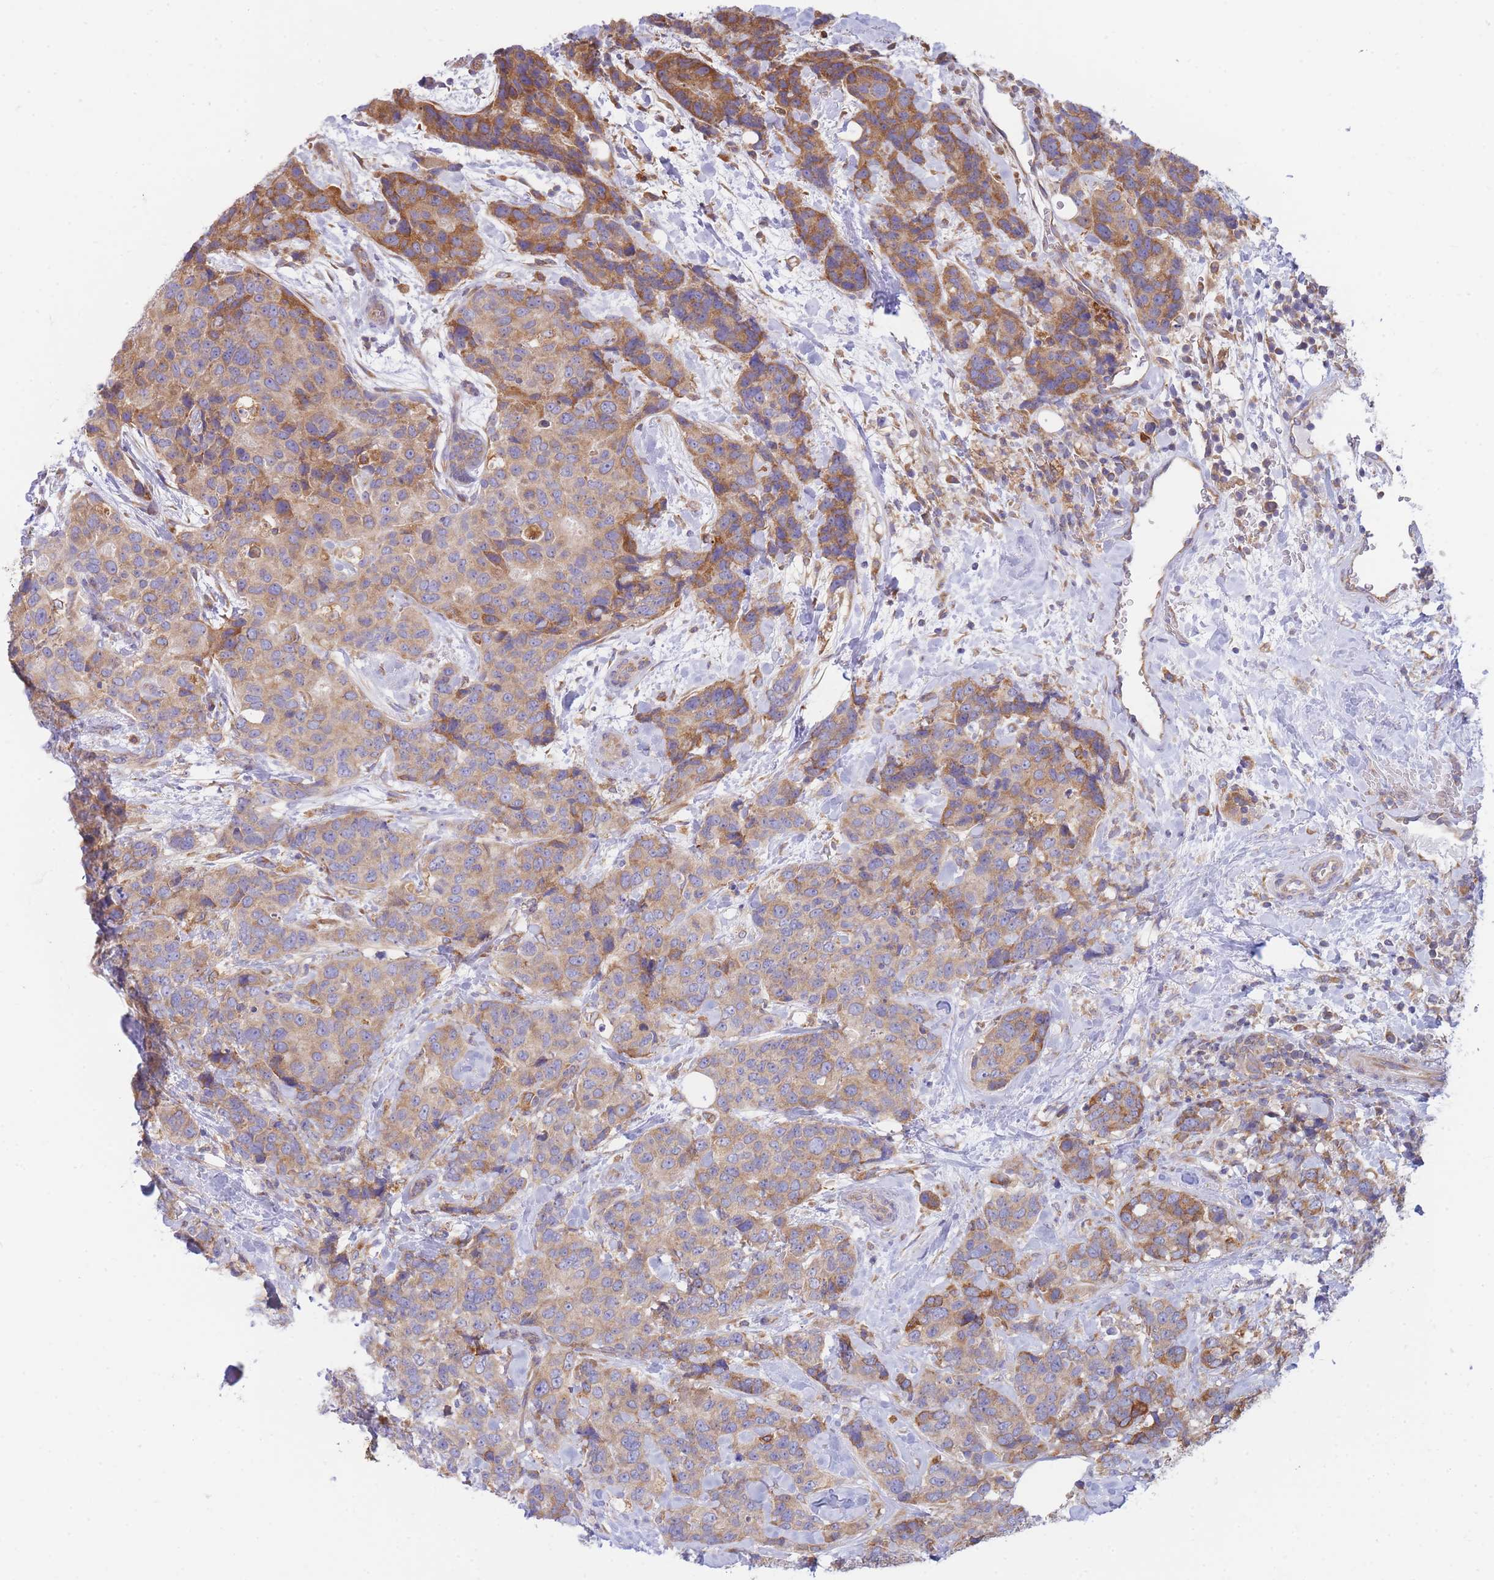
{"staining": {"intensity": "strong", "quantity": "25%-75%", "location": "cytoplasmic/membranous"}, "tissue": "breast cancer", "cell_type": "Tumor cells", "image_type": "cancer", "snomed": [{"axis": "morphology", "description": "Lobular carcinoma"}, {"axis": "topography", "description": "Breast"}], "caption": "Breast lobular carcinoma was stained to show a protein in brown. There is high levels of strong cytoplasmic/membranous positivity in about 25%-75% of tumor cells.", "gene": "SH2B2", "patient": {"sex": "female", "age": 59}}